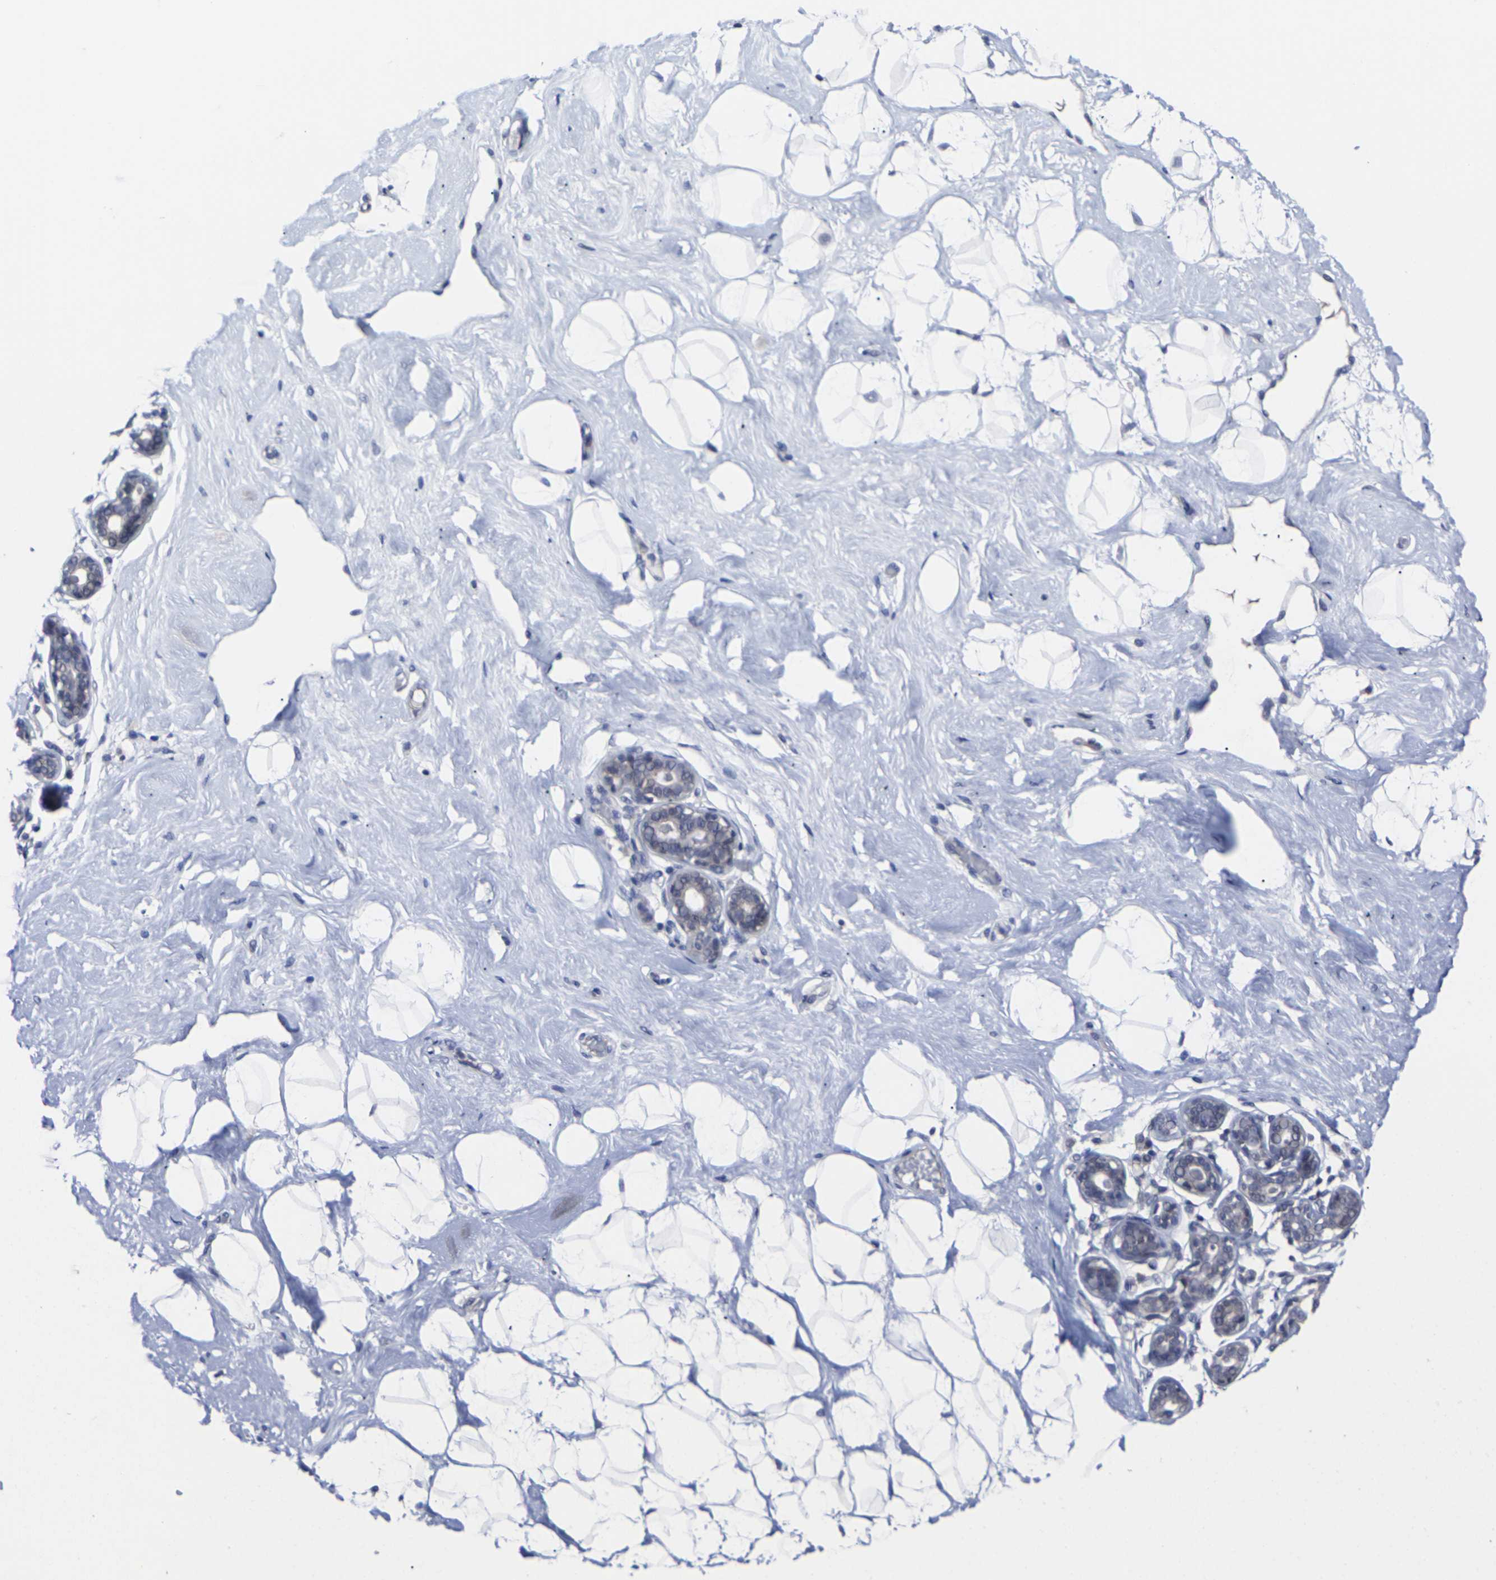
{"staining": {"intensity": "negative", "quantity": "none", "location": "none"}, "tissue": "breast", "cell_type": "Adipocytes", "image_type": "normal", "snomed": [{"axis": "morphology", "description": "Normal tissue, NOS"}, {"axis": "topography", "description": "Breast"}], "caption": "Immunohistochemistry (IHC) photomicrograph of normal breast: breast stained with DAB displays no significant protein expression in adipocytes.", "gene": "MSANTD4", "patient": {"sex": "female", "age": 23}}